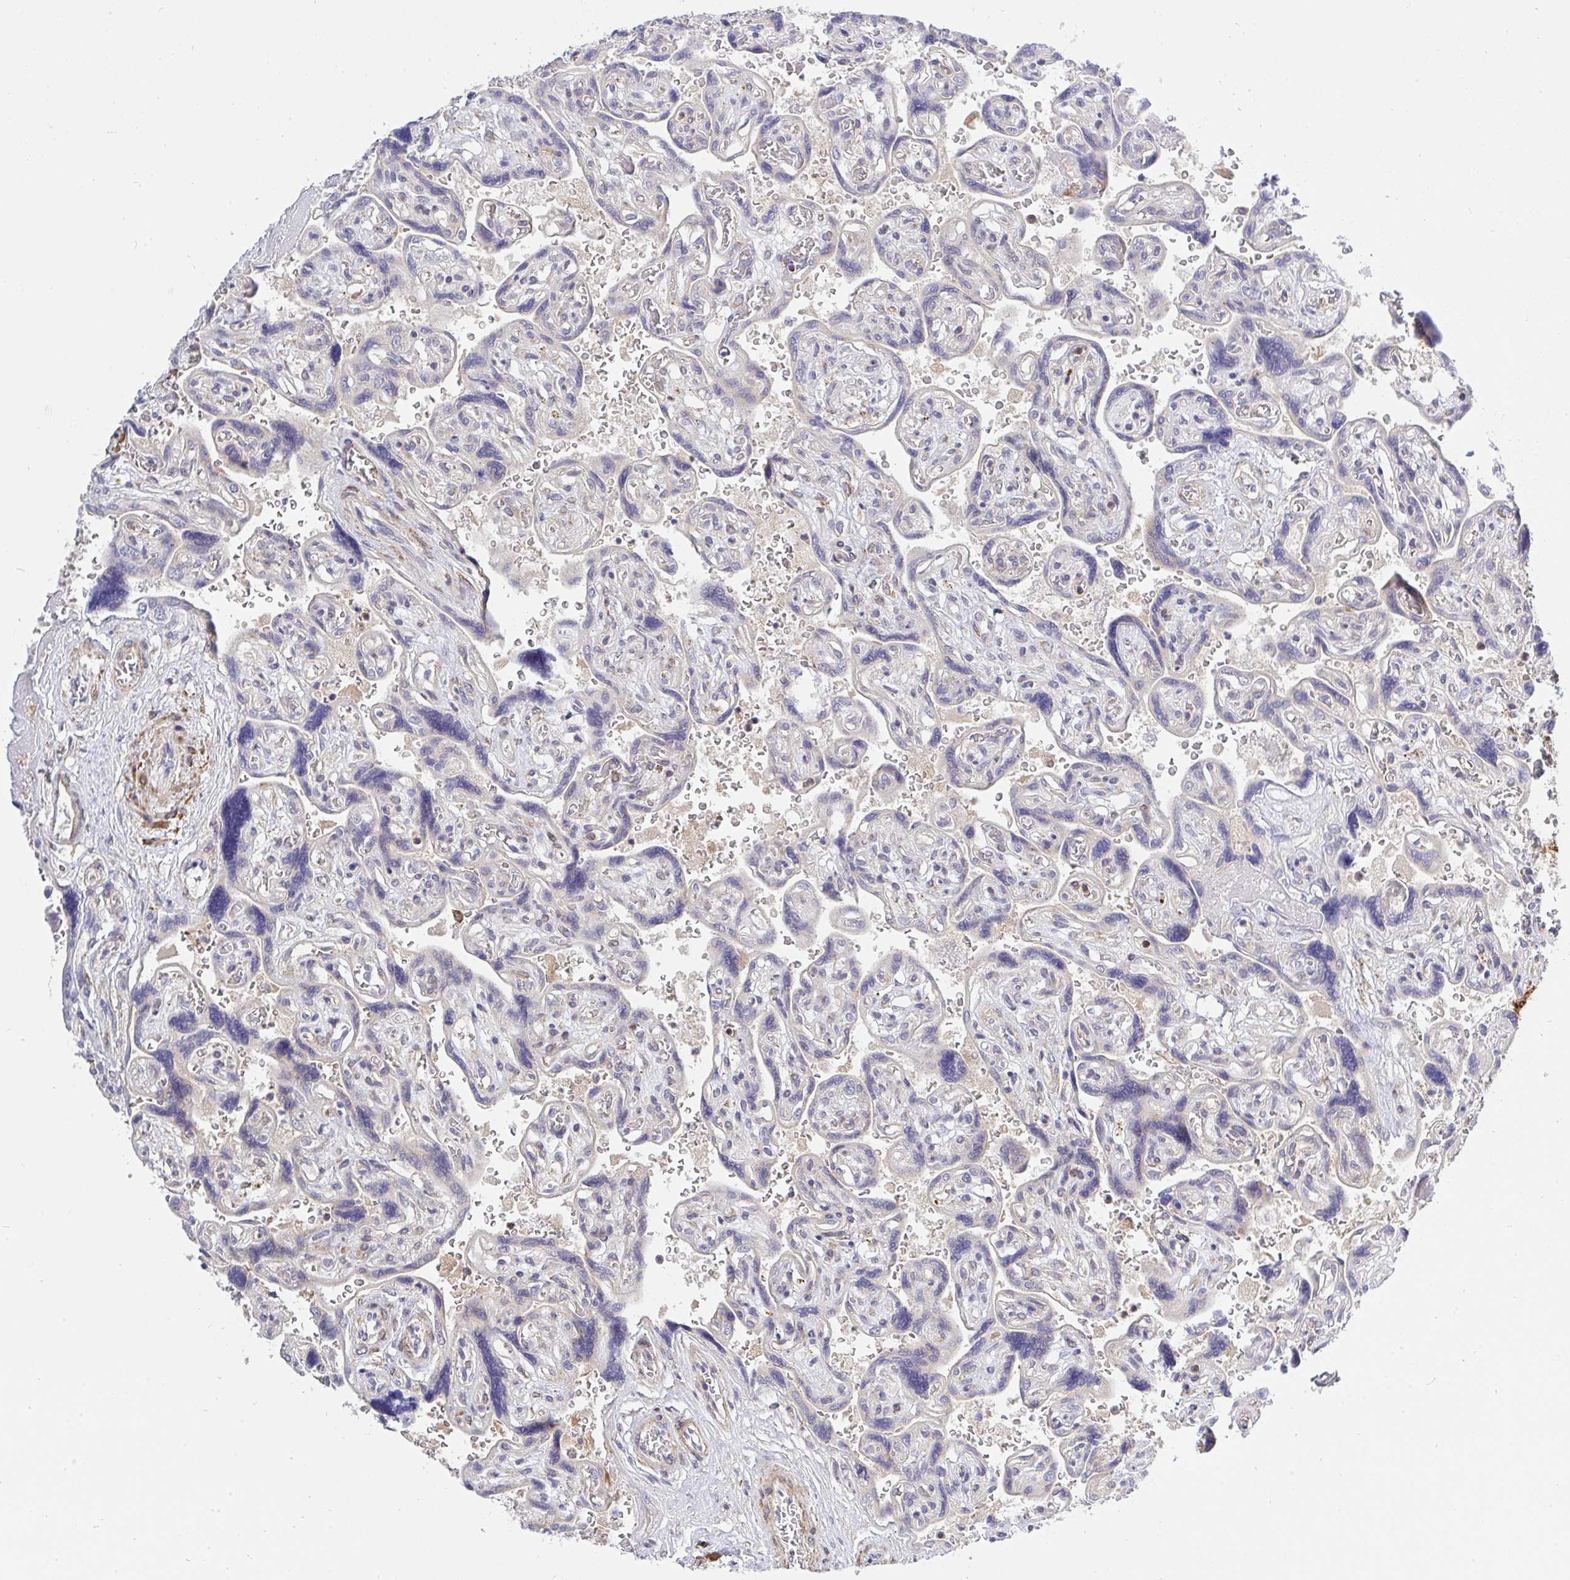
{"staining": {"intensity": "weak", "quantity": ">75%", "location": "cytoplasmic/membranous"}, "tissue": "placenta", "cell_type": "Decidual cells", "image_type": "normal", "snomed": [{"axis": "morphology", "description": "Normal tissue, NOS"}, {"axis": "topography", "description": "Placenta"}], "caption": "The micrograph exhibits a brown stain indicating the presence of a protein in the cytoplasmic/membranous of decidual cells in placenta. Immunohistochemistry (ihc) stains the protein of interest in brown and the nuclei are stained blue.", "gene": "FRMD3", "patient": {"sex": "female", "age": 32}}